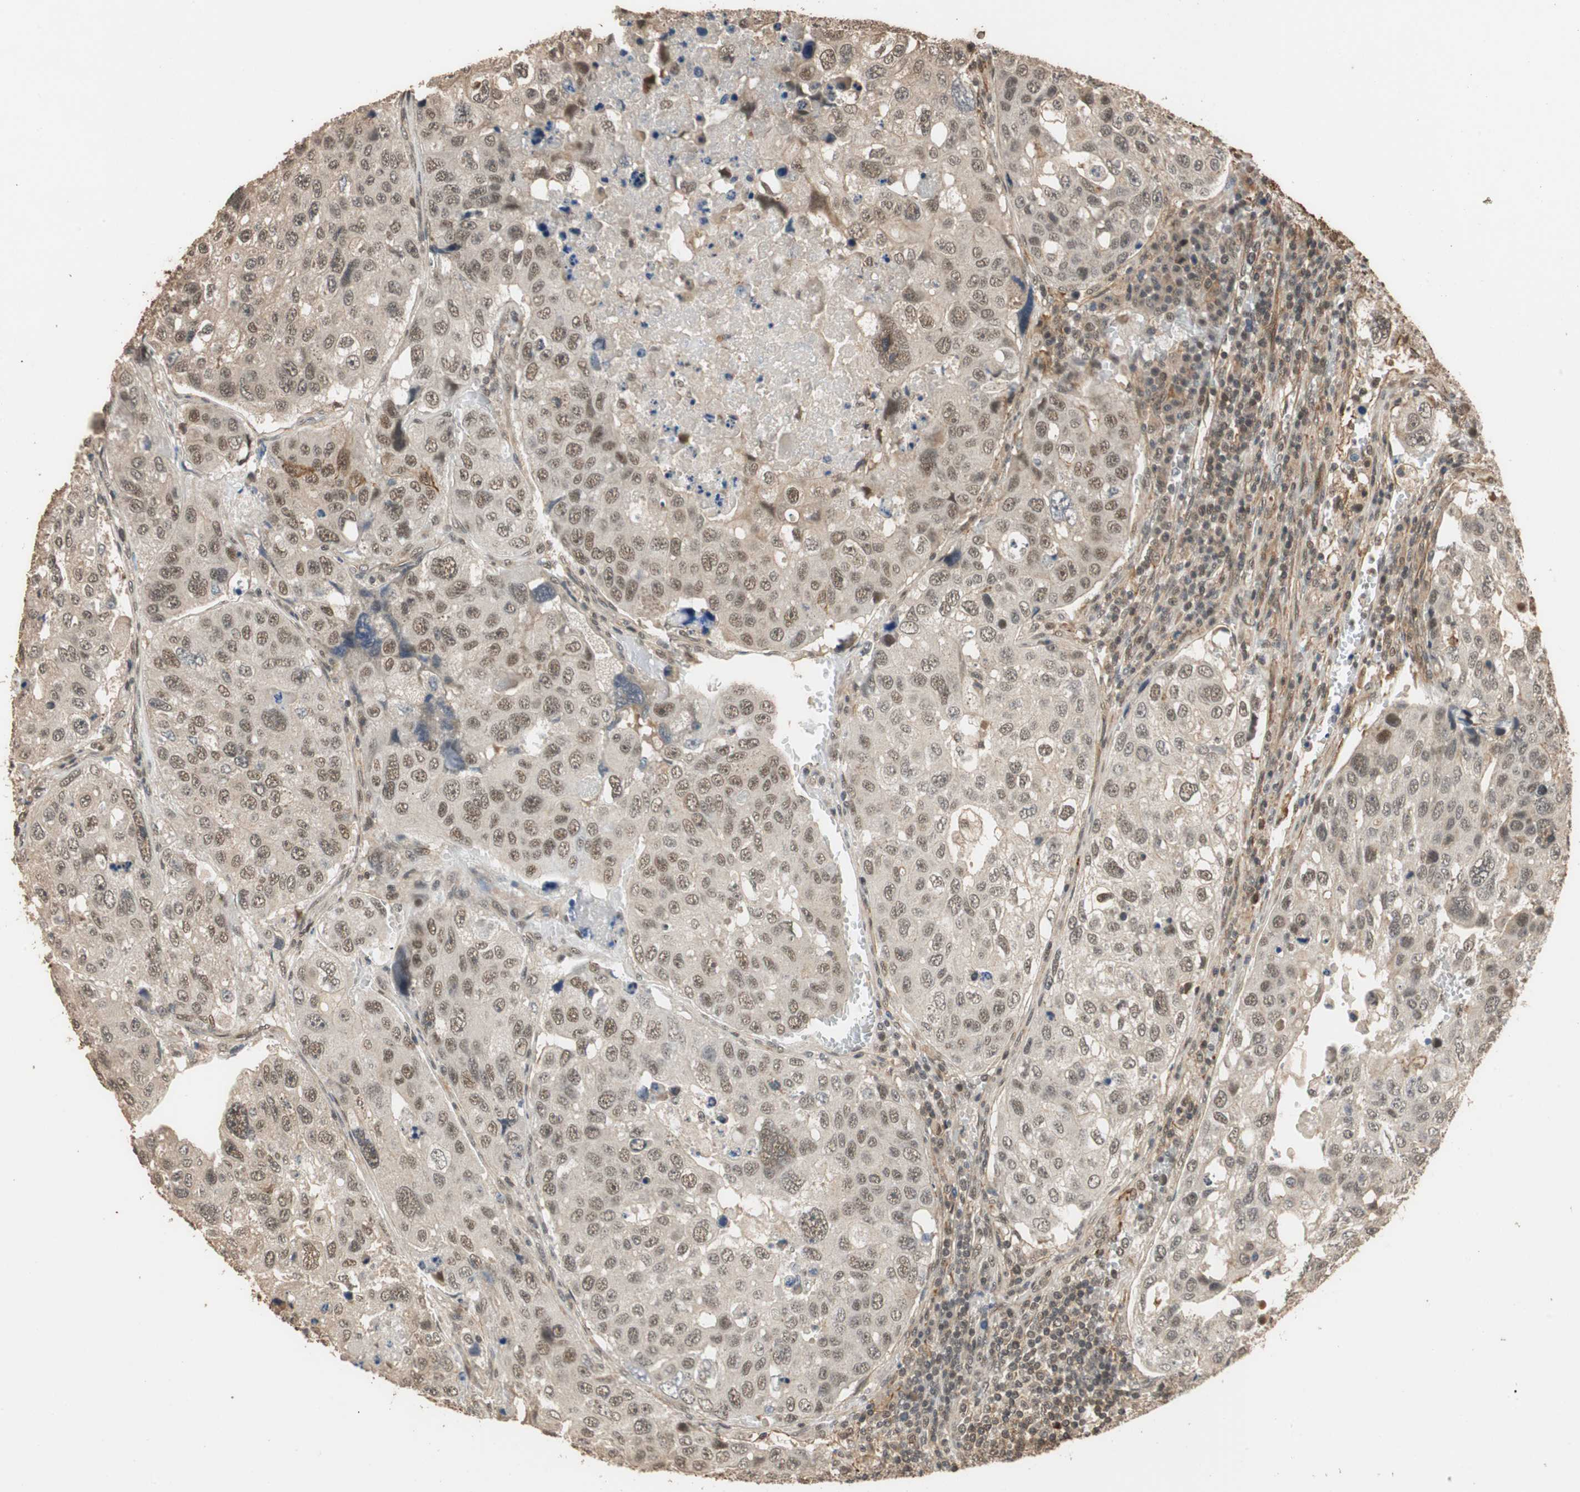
{"staining": {"intensity": "moderate", "quantity": ">75%", "location": "nuclear"}, "tissue": "urothelial cancer", "cell_type": "Tumor cells", "image_type": "cancer", "snomed": [{"axis": "morphology", "description": "Urothelial carcinoma, High grade"}, {"axis": "topography", "description": "Lymph node"}, {"axis": "topography", "description": "Urinary bladder"}], "caption": "Brown immunohistochemical staining in urothelial cancer demonstrates moderate nuclear positivity in approximately >75% of tumor cells. Ihc stains the protein in brown and the nuclei are stained blue.", "gene": "CDC5L", "patient": {"sex": "male", "age": 51}}